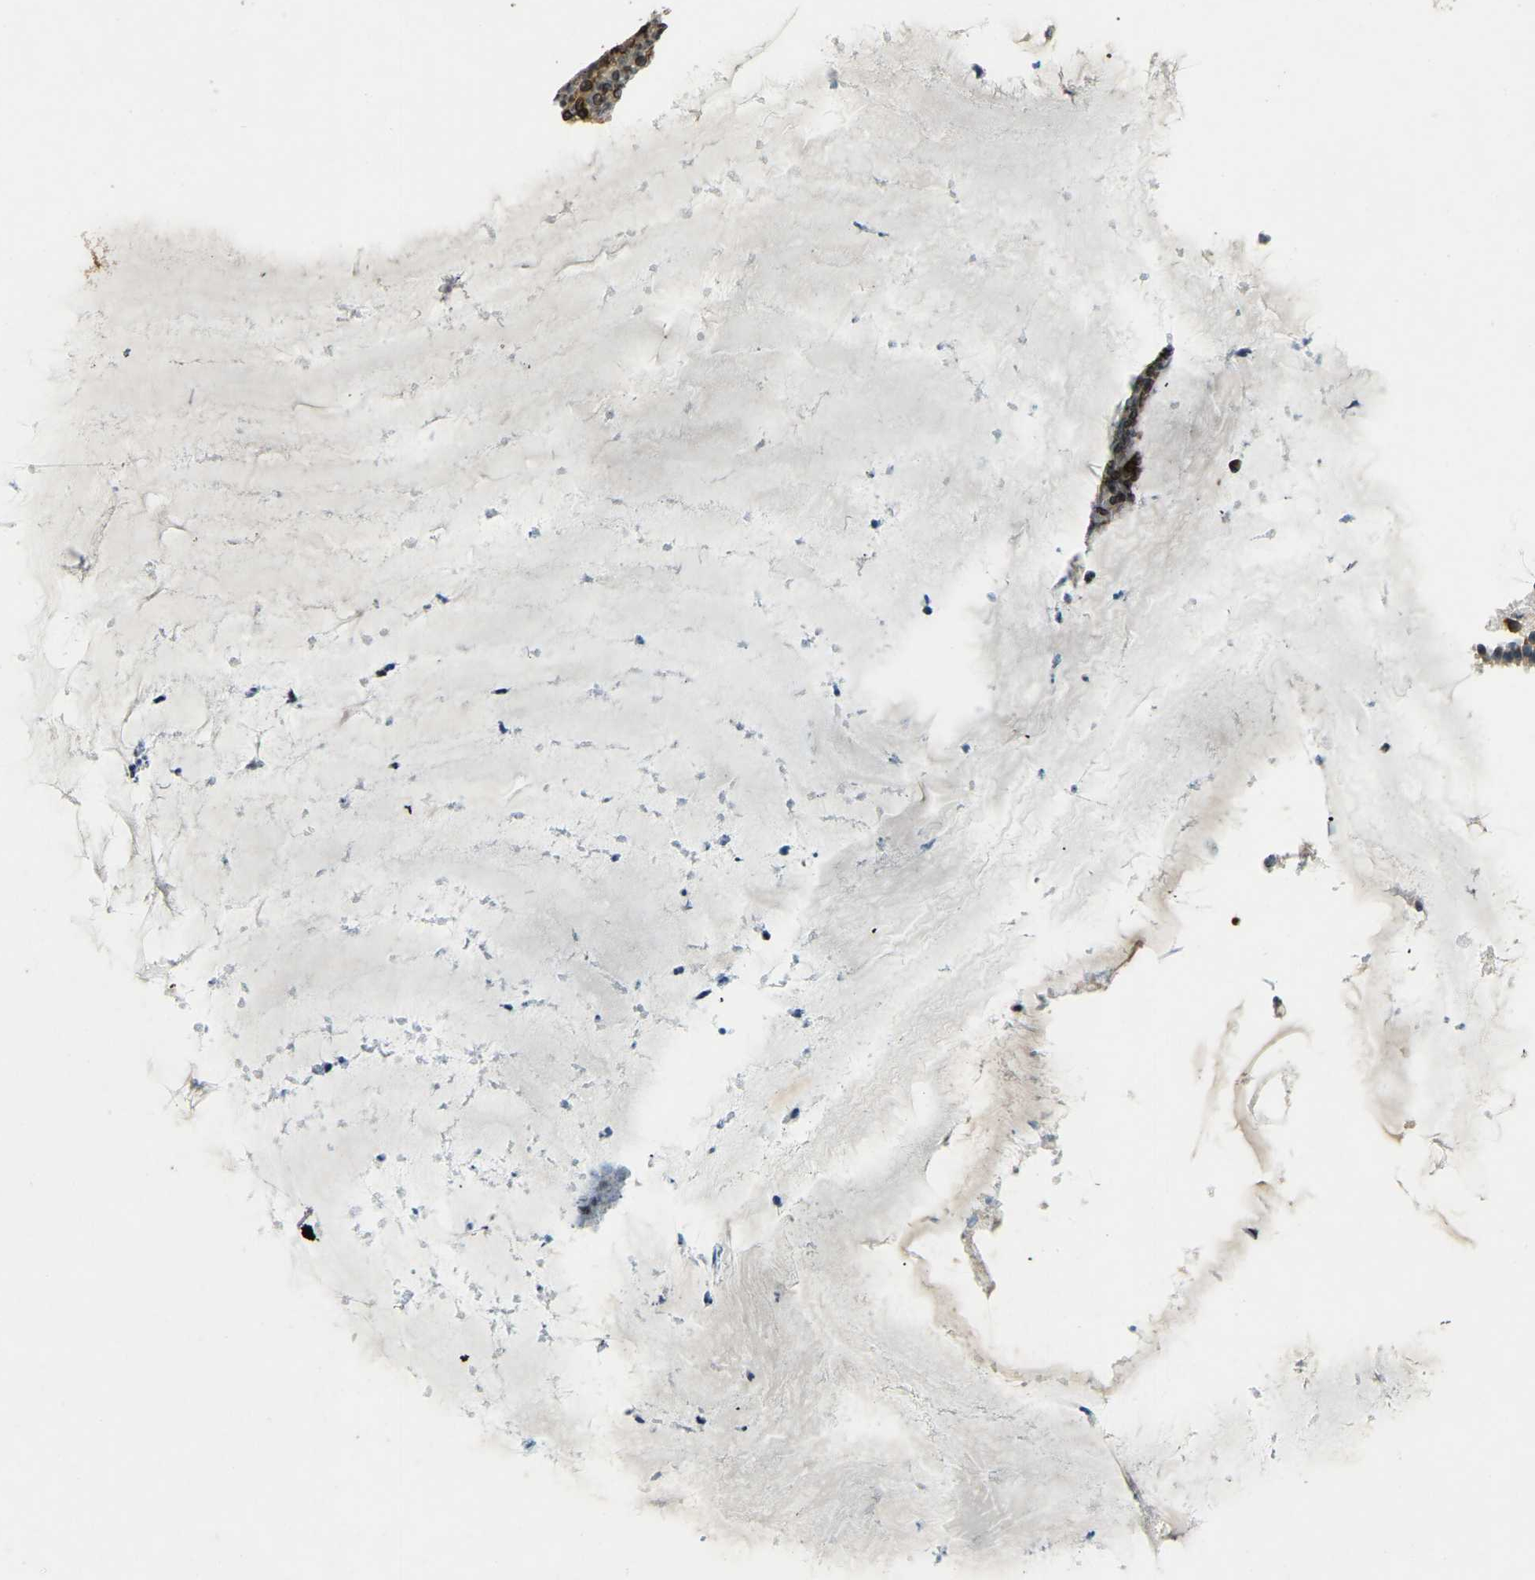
{"staining": {"intensity": "strong", "quantity": ">75%", "location": "cytoplasmic/membranous"}, "tissue": "nasopharynx", "cell_type": "Respiratory epithelial cells", "image_type": "normal", "snomed": [{"axis": "morphology", "description": "Normal tissue, NOS"}, {"axis": "topography", "description": "Nasopharynx"}], "caption": "Immunohistochemical staining of unremarkable human nasopharynx demonstrates >75% levels of strong cytoplasmic/membranous protein staining in approximately >75% of respiratory epithelial cells. Nuclei are stained in blue.", "gene": "SYNE1", "patient": {"sex": "male", "age": 21}}